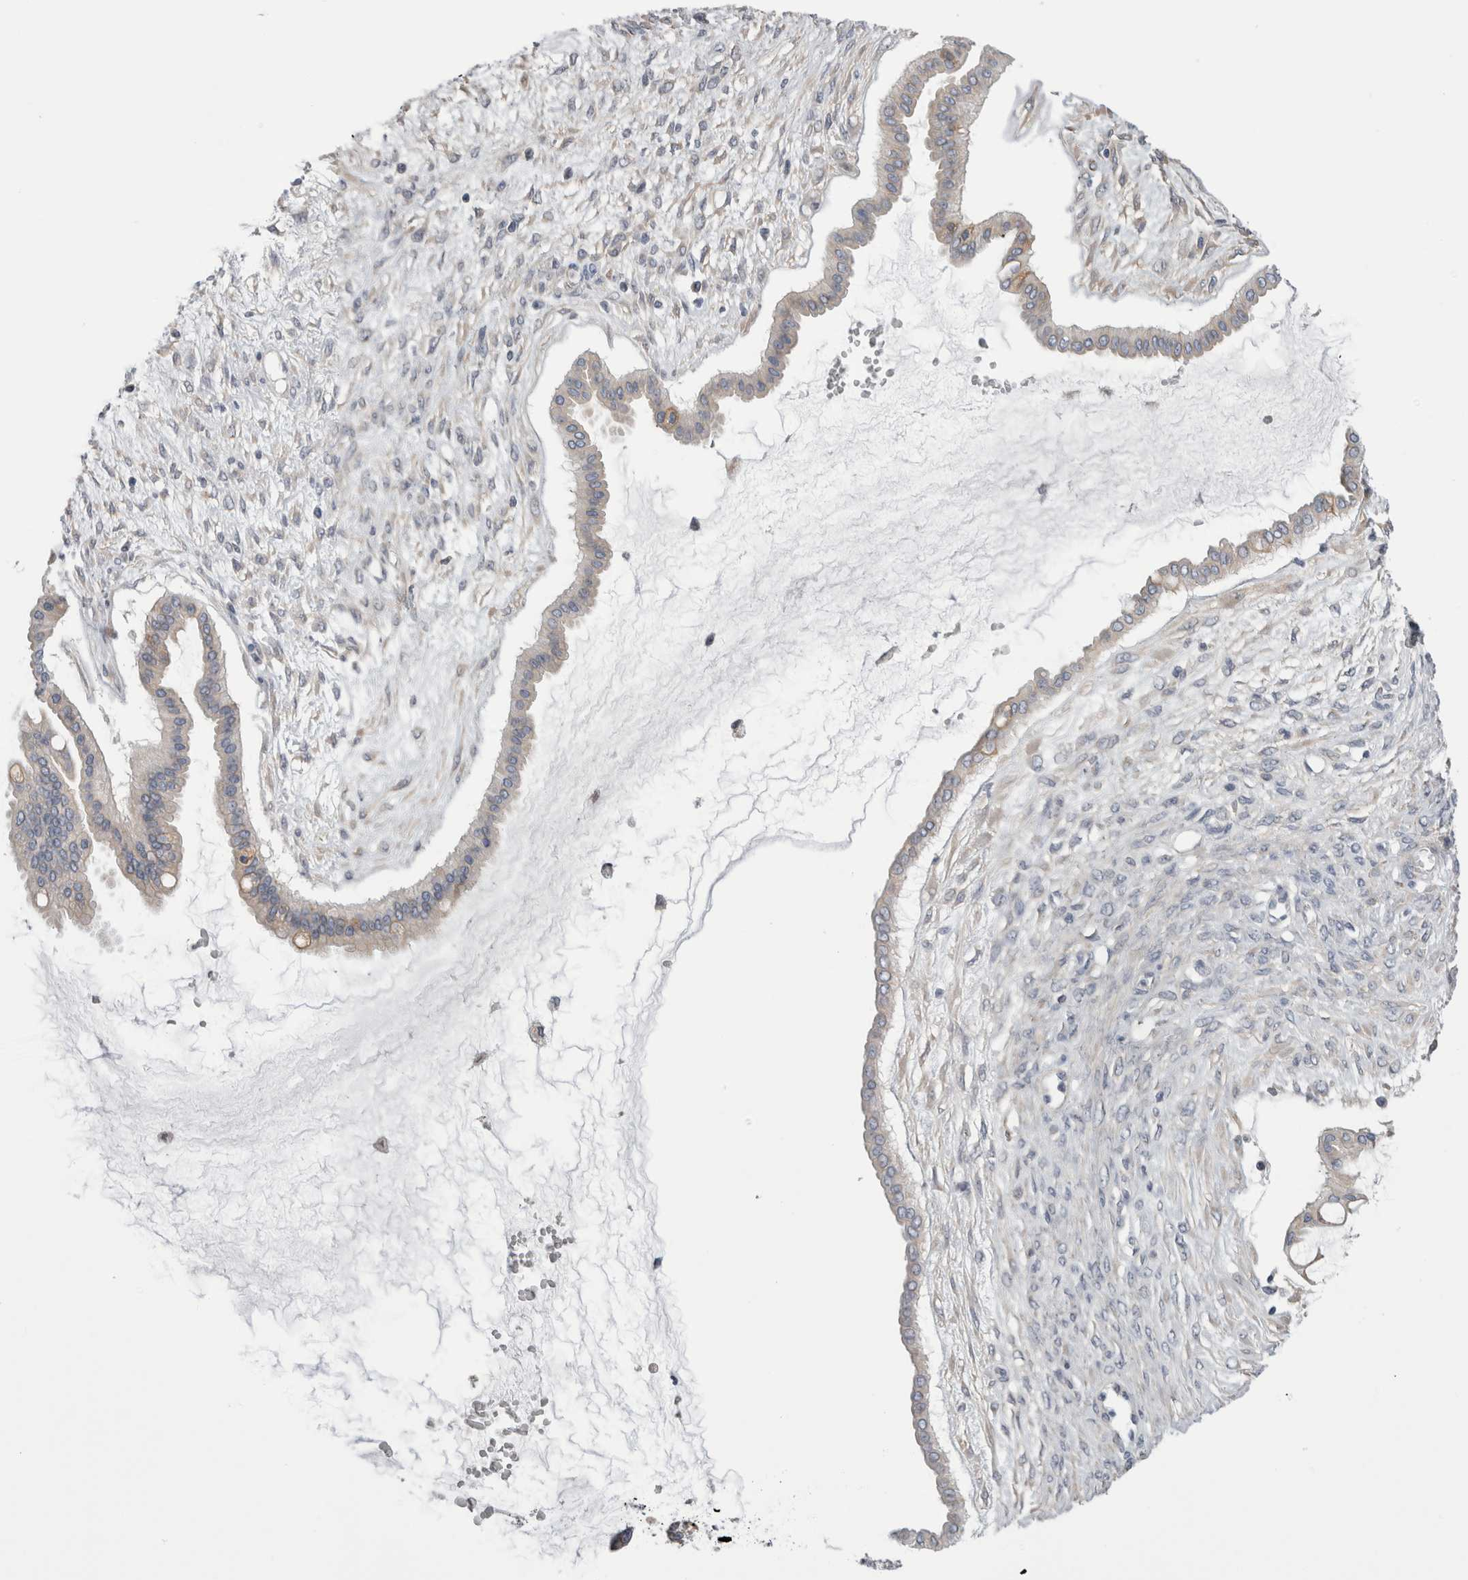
{"staining": {"intensity": "negative", "quantity": "none", "location": "none"}, "tissue": "ovarian cancer", "cell_type": "Tumor cells", "image_type": "cancer", "snomed": [{"axis": "morphology", "description": "Cystadenocarcinoma, mucinous, NOS"}, {"axis": "topography", "description": "Ovary"}], "caption": "This histopathology image is of ovarian cancer (mucinous cystadenocarcinoma) stained with IHC to label a protein in brown with the nuclei are counter-stained blue. There is no positivity in tumor cells.", "gene": "SMAP2", "patient": {"sex": "female", "age": 73}}